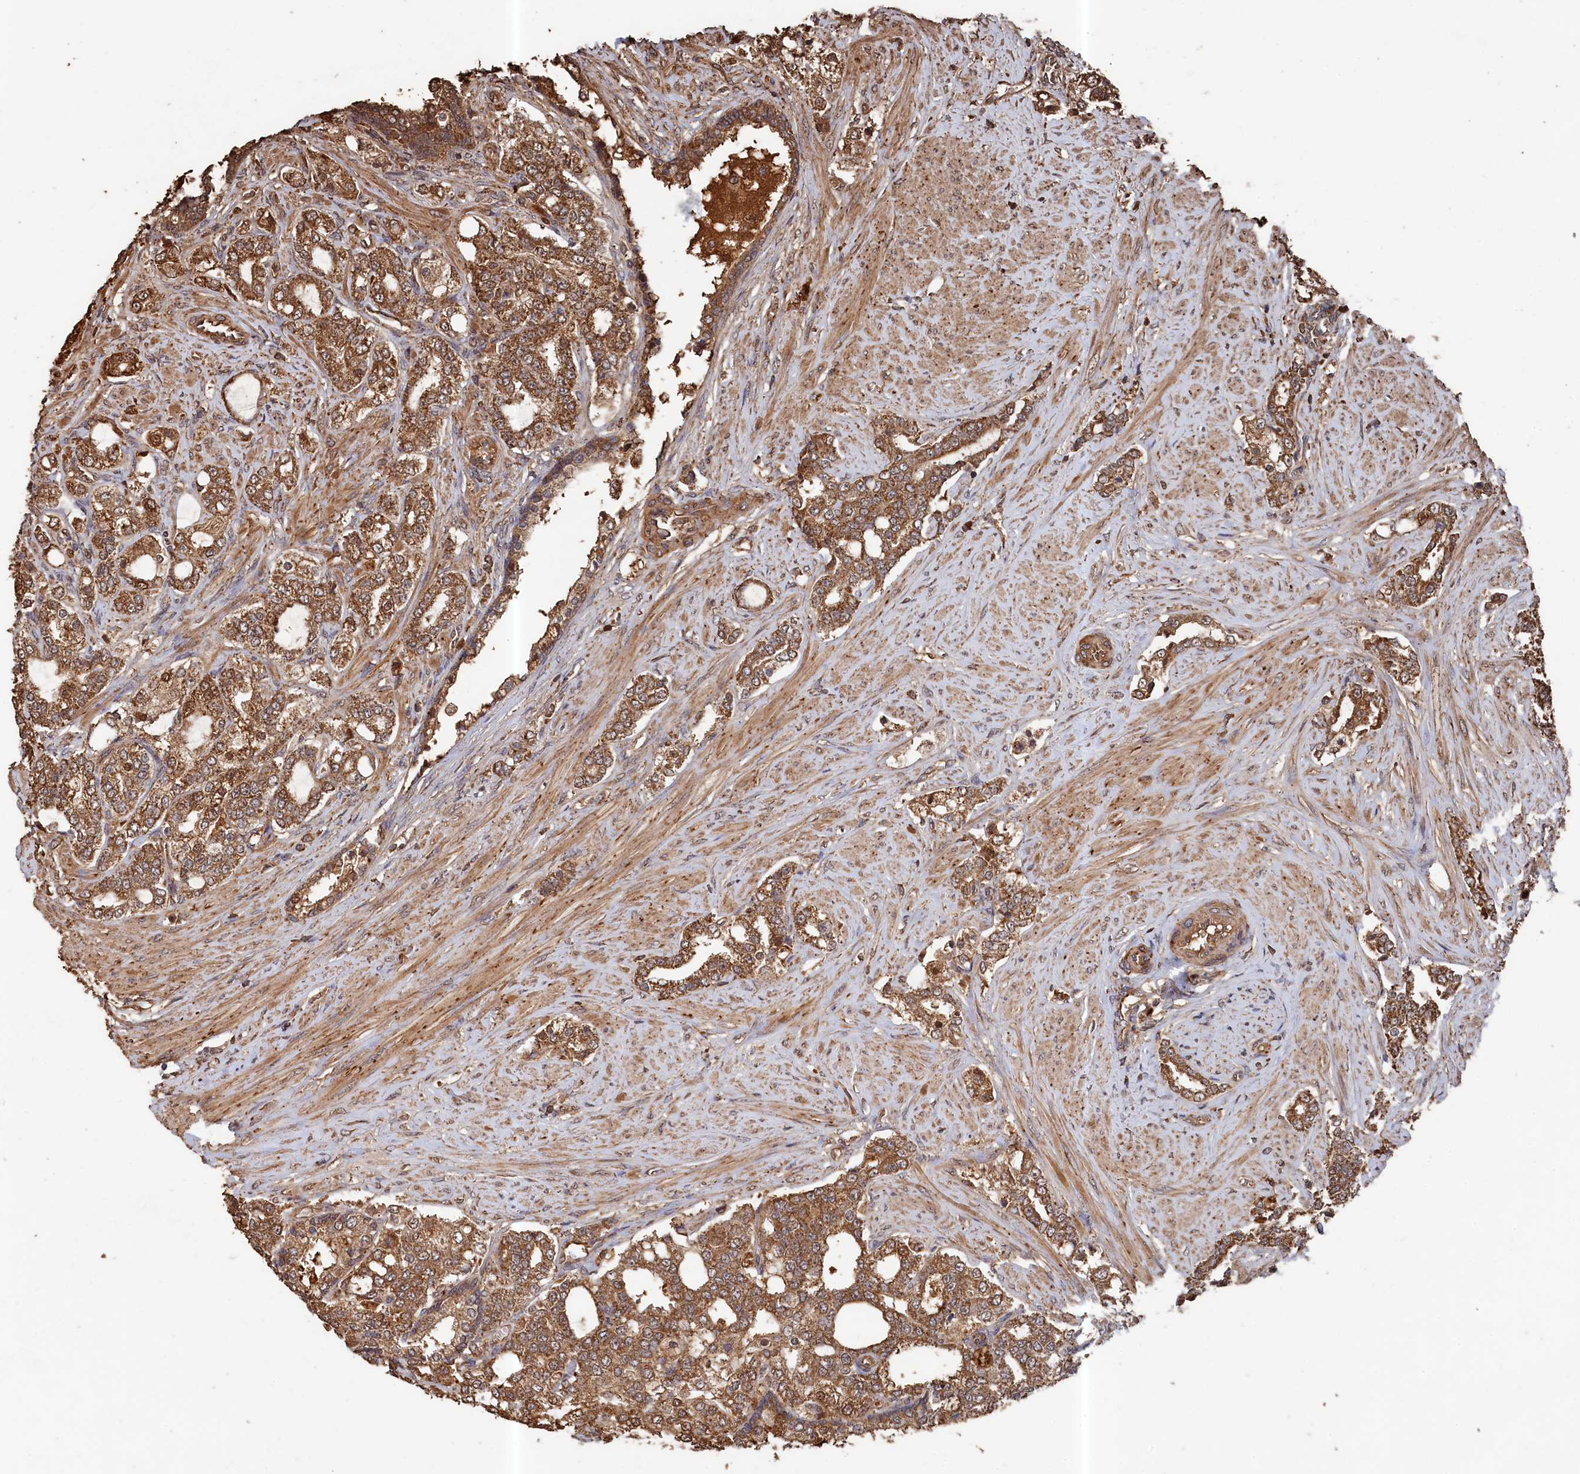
{"staining": {"intensity": "moderate", "quantity": ">75%", "location": "cytoplasmic/membranous"}, "tissue": "prostate cancer", "cell_type": "Tumor cells", "image_type": "cancer", "snomed": [{"axis": "morphology", "description": "Adenocarcinoma, High grade"}, {"axis": "topography", "description": "Prostate"}], "caption": "Immunohistochemical staining of adenocarcinoma (high-grade) (prostate) exhibits medium levels of moderate cytoplasmic/membranous protein expression in approximately >75% of tumor cells.", "gene": "SNX33", "patient": {"sex": "male", "age": 64}}